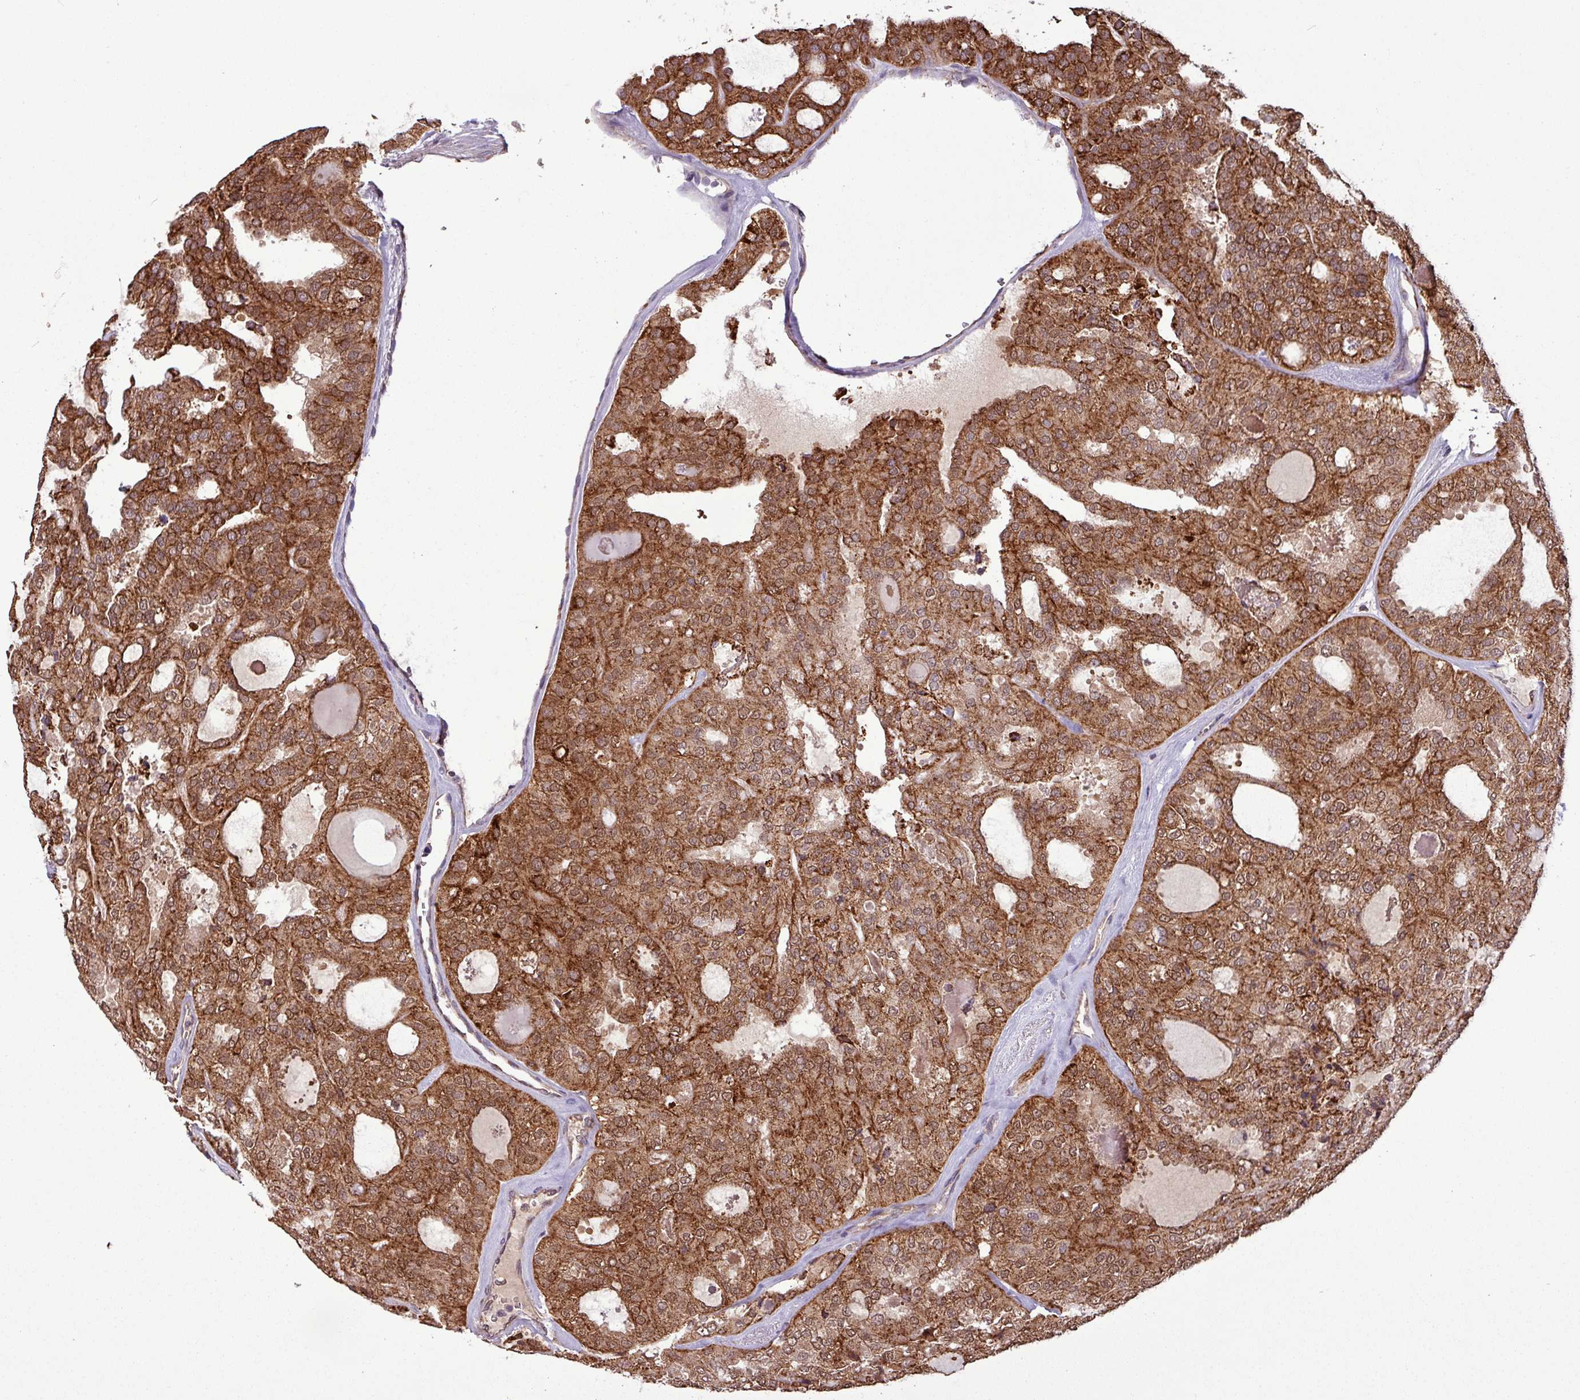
{"staining": {"intensity": "strong", "quantity": ">75%", "location": "cytoplasmic/membranous"}, "tissue": "thyroid cancer", "cell_type": "Tumor cells", "image_type": "cancer", "snomed": [{"axis": "morphology", "description": "Follicular adenoma carcinoma, NOS"}, {"axis": "topography", "description": "Thyroid gland"}], "caption": "Thyroid cancer (follicular adenoma carcinoma) stained with a brown dye demonstrates strong cytoplasmic/membranous positive expression in approximately >75% of tumor cells.", "gene": "MCTP2", "patient": {"sex": "male", "age": 75}}